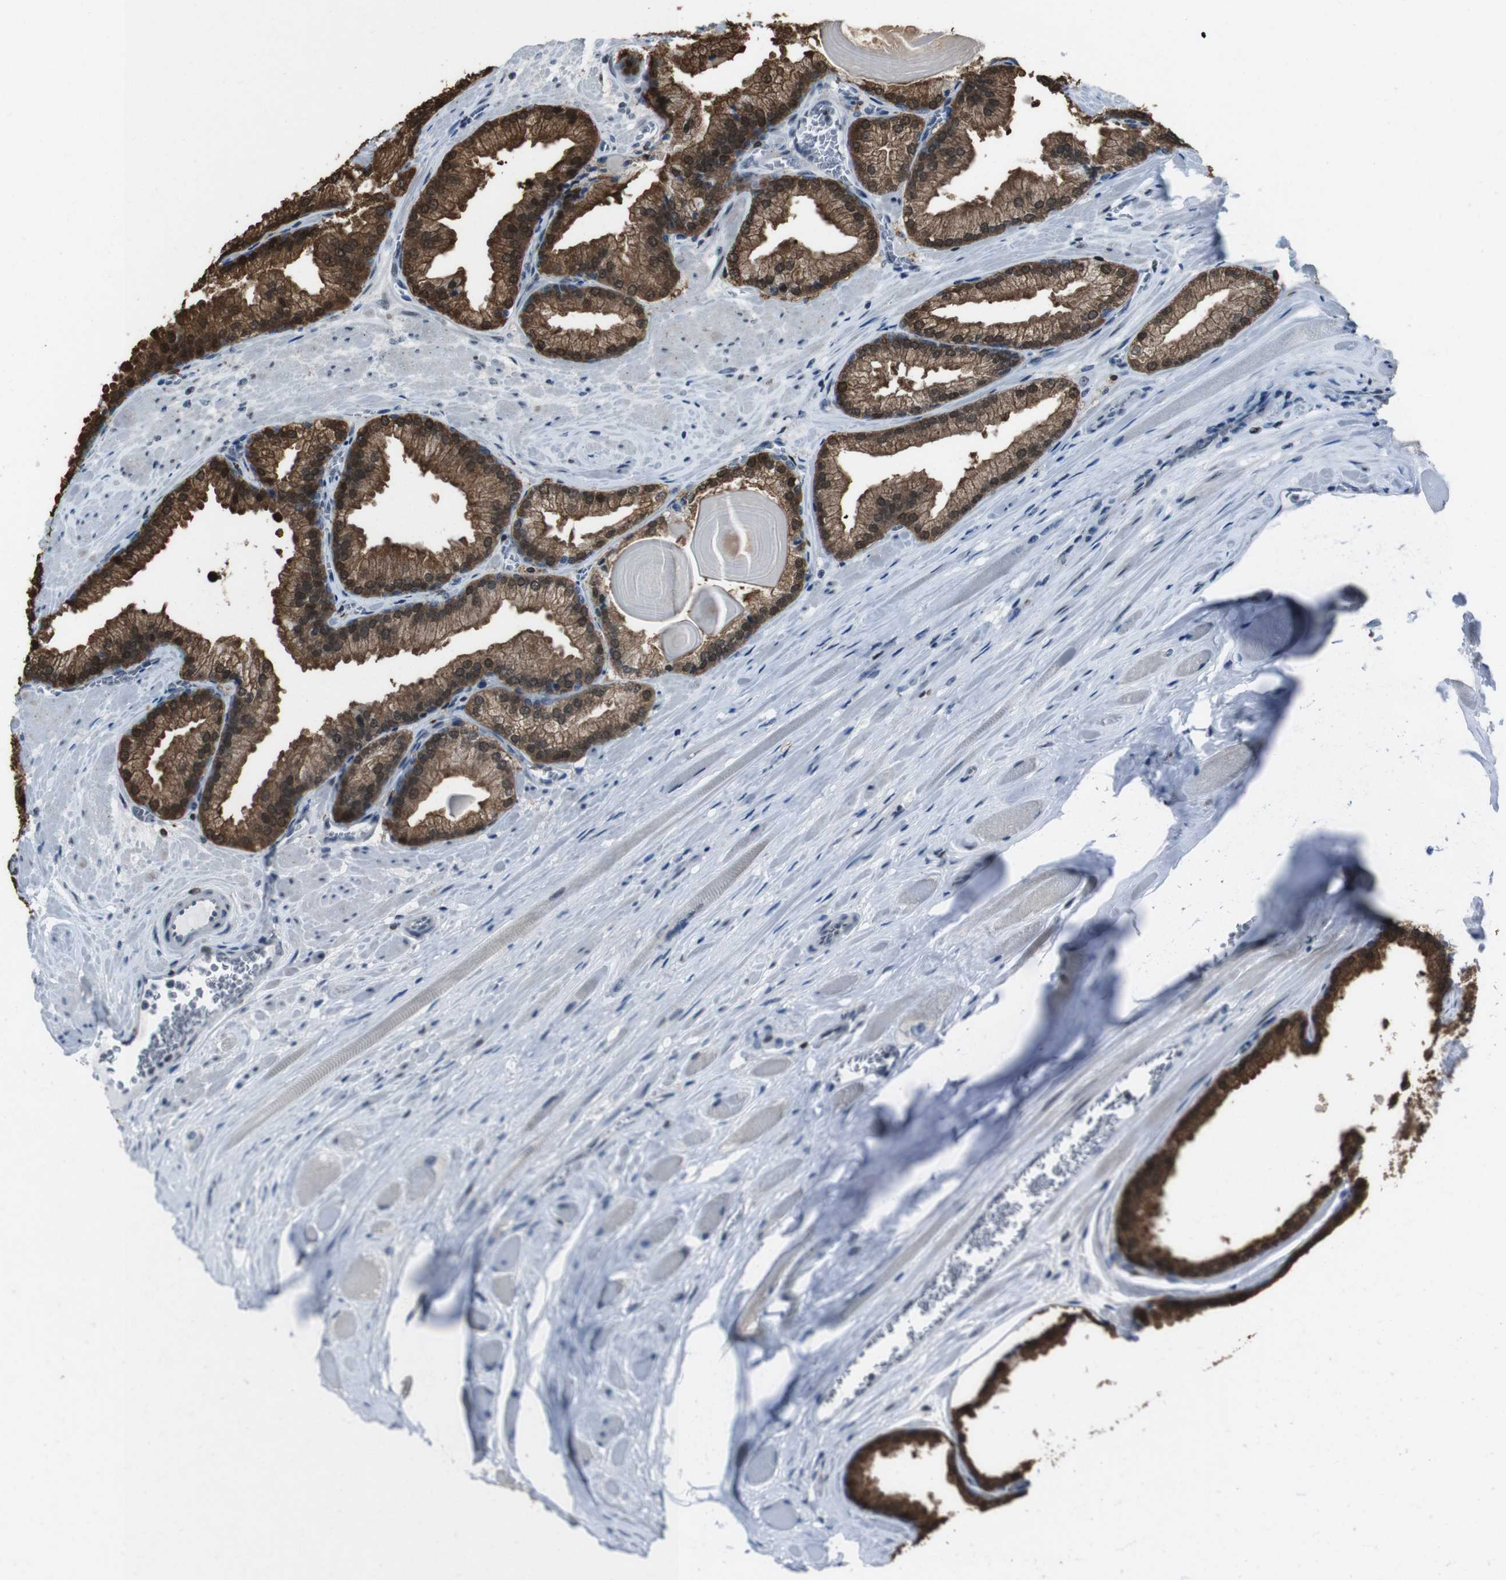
{"staining": {"intensity": "strong", "quantity": ">75%", "location": "cytoplasmic/membranous,nuclear"}, "tissue": "prostate cancer", "cell_type": "Tumor cells", "image_type": "cancer", "snomed": [{"axis": "morphology", "description": "Adenocarcinoma, Low grade"}, {"axis": "topography", "description": "Prostate"}], "caption": "An immunohistochemistry (IHC) photomicrograph of neoplastic tissue is shown. Protein staining in brown shows strong cytoplasmic/membranous and nuclear positivity in prostate adenocarcinoma (low-grade) within tumor cells.", "gene": "PNMA8A", "patient": {"sex": "male", "age": 59}}